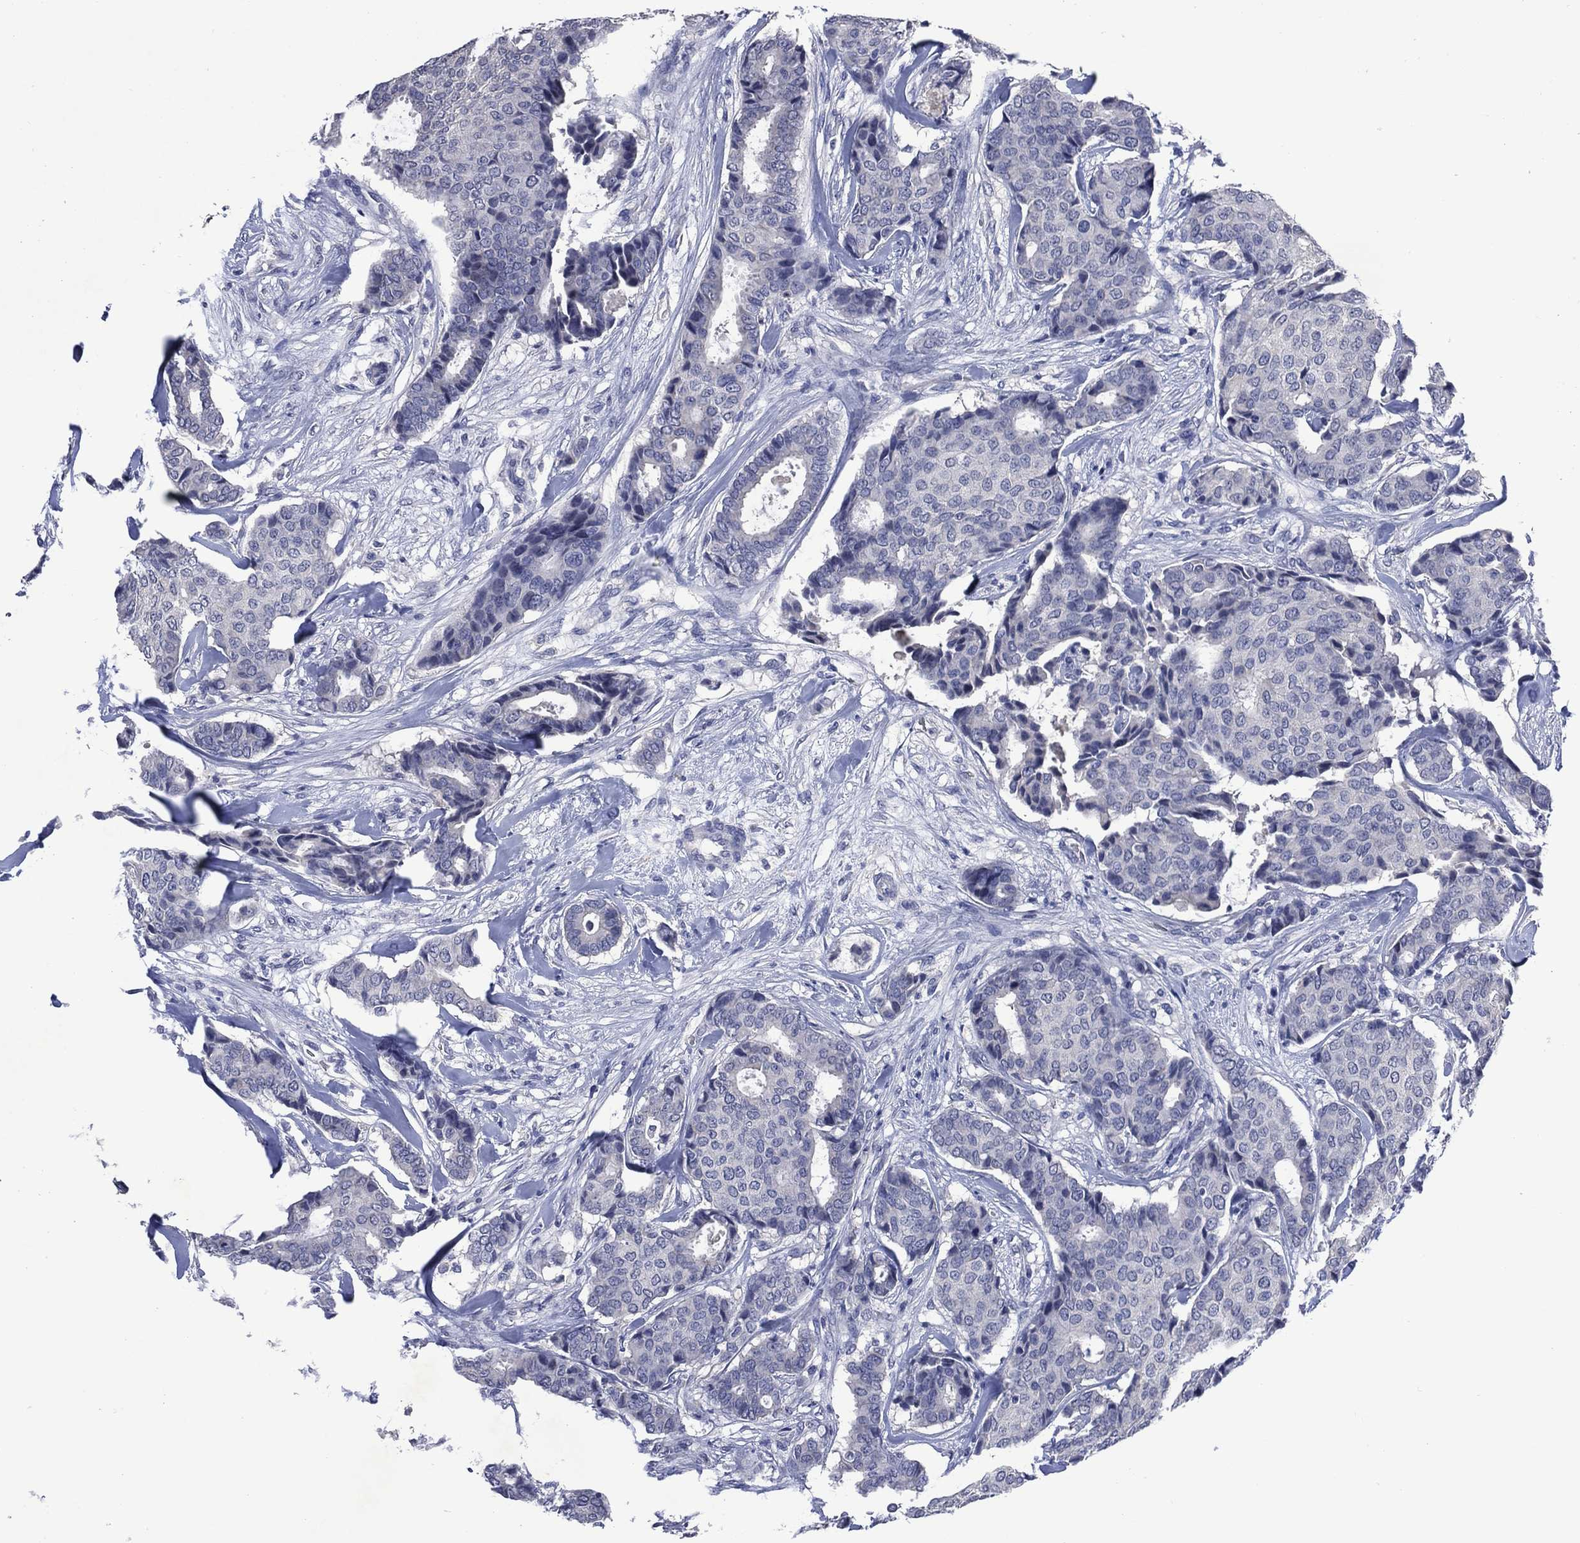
{"staining": {"intensity": "negative", "quantity": "none", "location": "none"}, "tissue": "breast cancer", "cell_type": "Tumor cells", "image_type": "cancer", "snomed": [{"axis": "morphology", "description": "Duct carcinoma"}, {"axis": "topography", "description": "Breast"}], "caption": "Tumor cells are negative for brown protein staining in invasive ductal carcinoma (breast).", "gene": "USP26", "patient": {"sex": "female", "age": 75}}